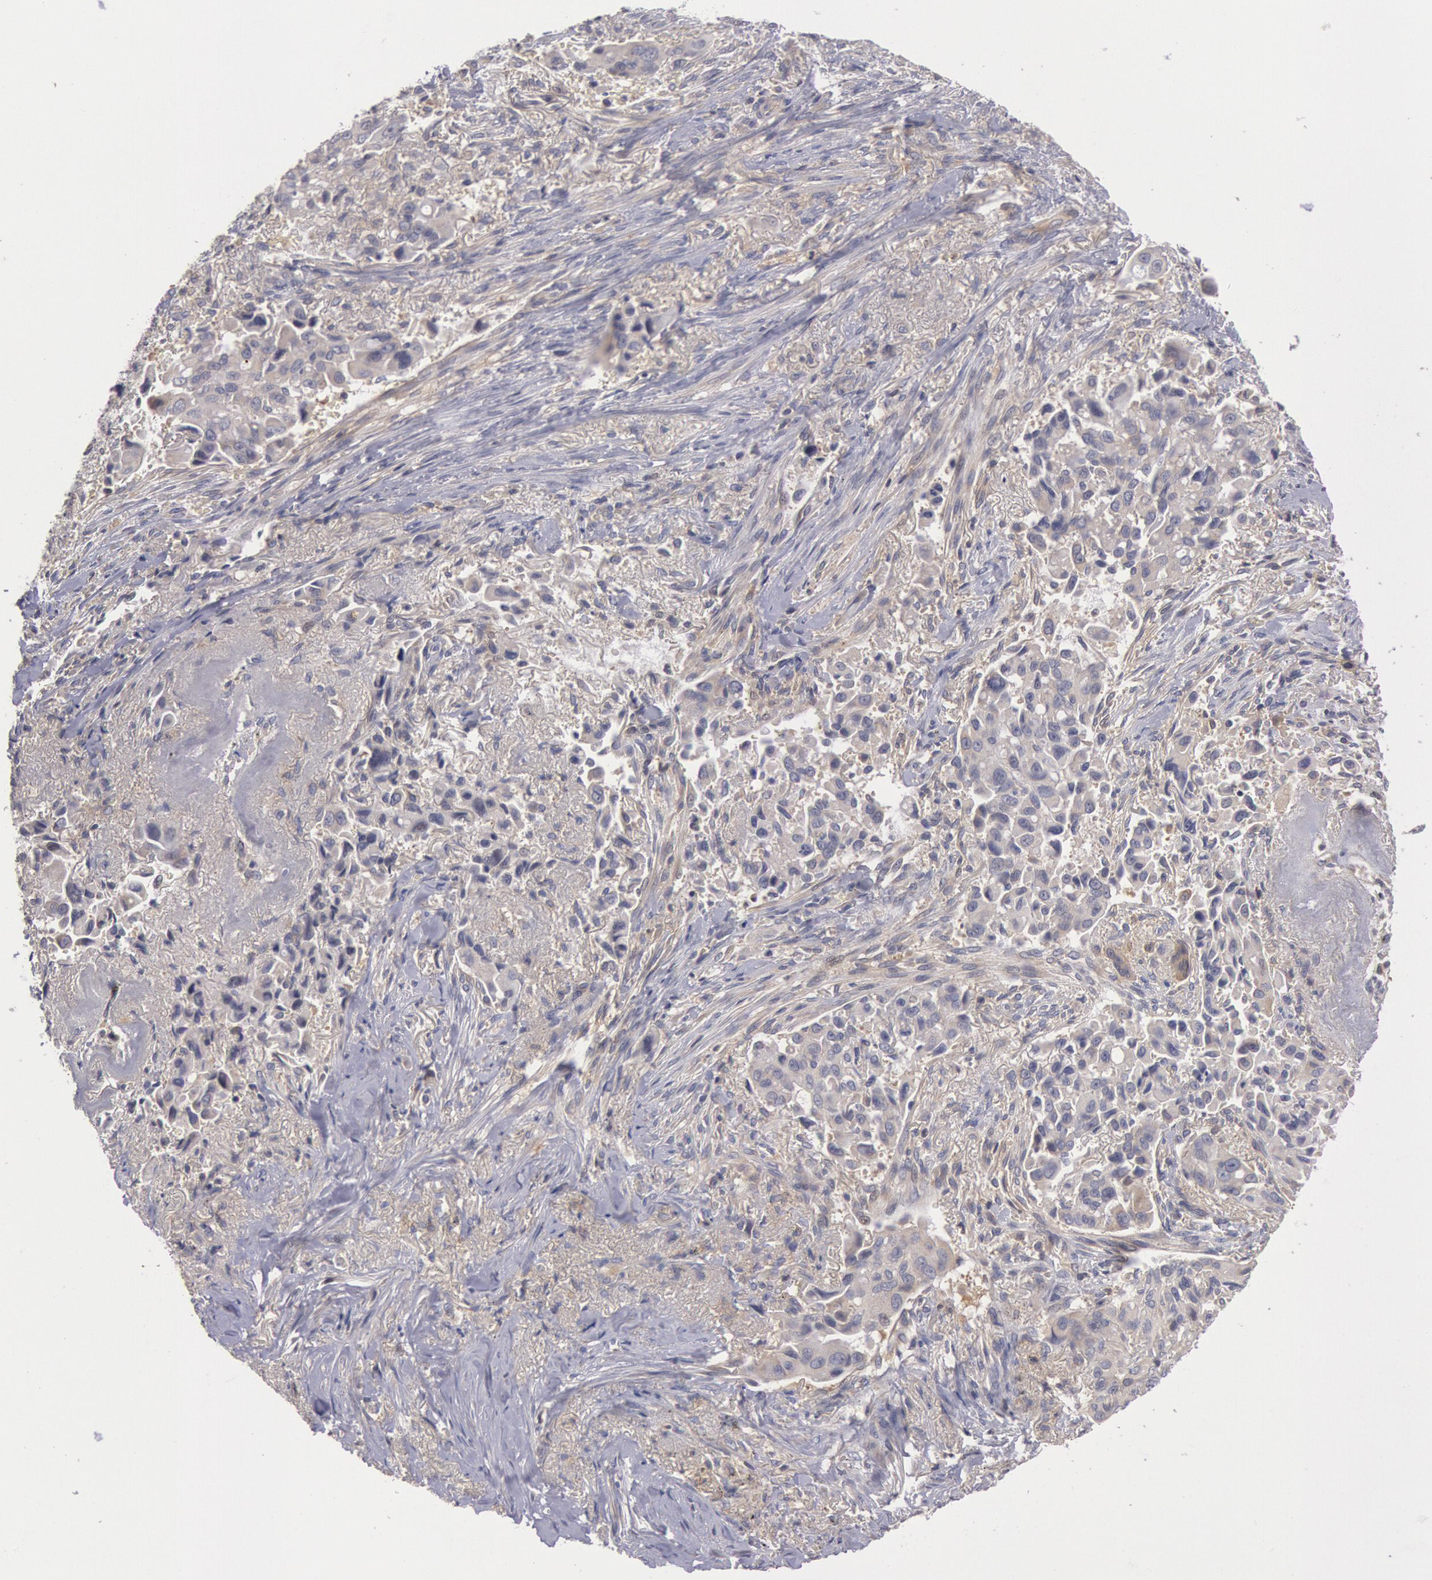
{"staining": {"intensity": "negative", "quantity": "none", "location": "none"}, "tissue": "lung cancer", "cell_type": "Tumor cells", "image_type": "cancer", "snomed": [{"axis": "morphology", "description": "Adenocarcinoma, NOS"}, {"axis": "topography", "description": "Lung"}], "caption": "There is no significant expression in tumor cells of lung adenocarcinoma.", "gene": "PIK3R1", "patient": {"sex": "male", "age": 68}}